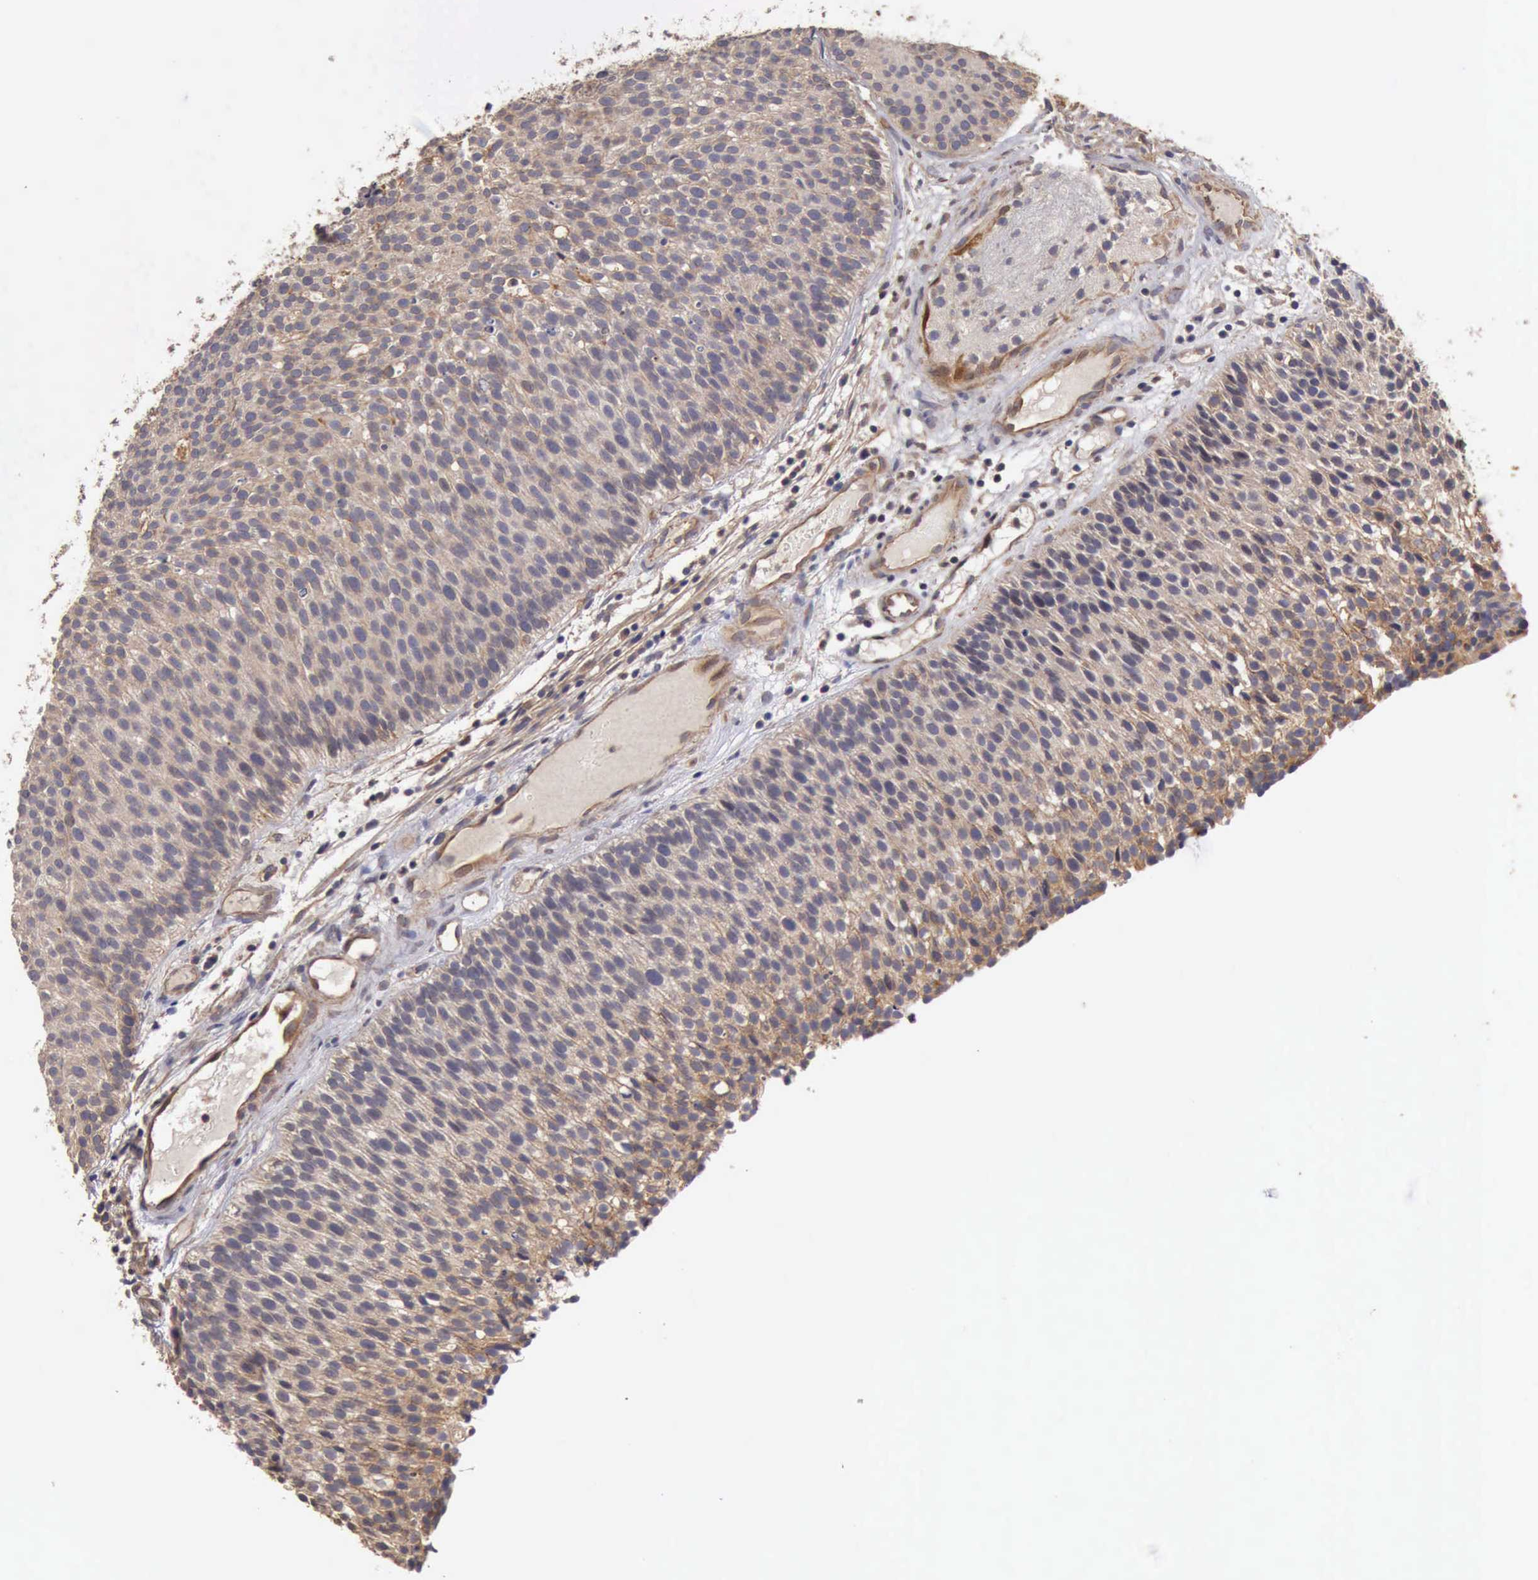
{"staining": {"intensity": "negative", "quantity": "none", "location": "none"}, "tissue": "urothelial cancer", "cell_type": "Tumor cells", "image_type": "cancer", "snomed": [{"axis": "morphology", "description": "Urothelial carcinoma, Low grade"}, {"axis": "topography", "description": "Urinary bladder"}], "caption": "This micrograph is of urothelial carcinoma (low-grade) stained with immunohistochemistry (IHC) to label a protein in brown with the nuclei are counter-stained blue. There is no positivity in tumor cells.", "gene": "BMX", "patient": {"sex": "male", "age": 85}}